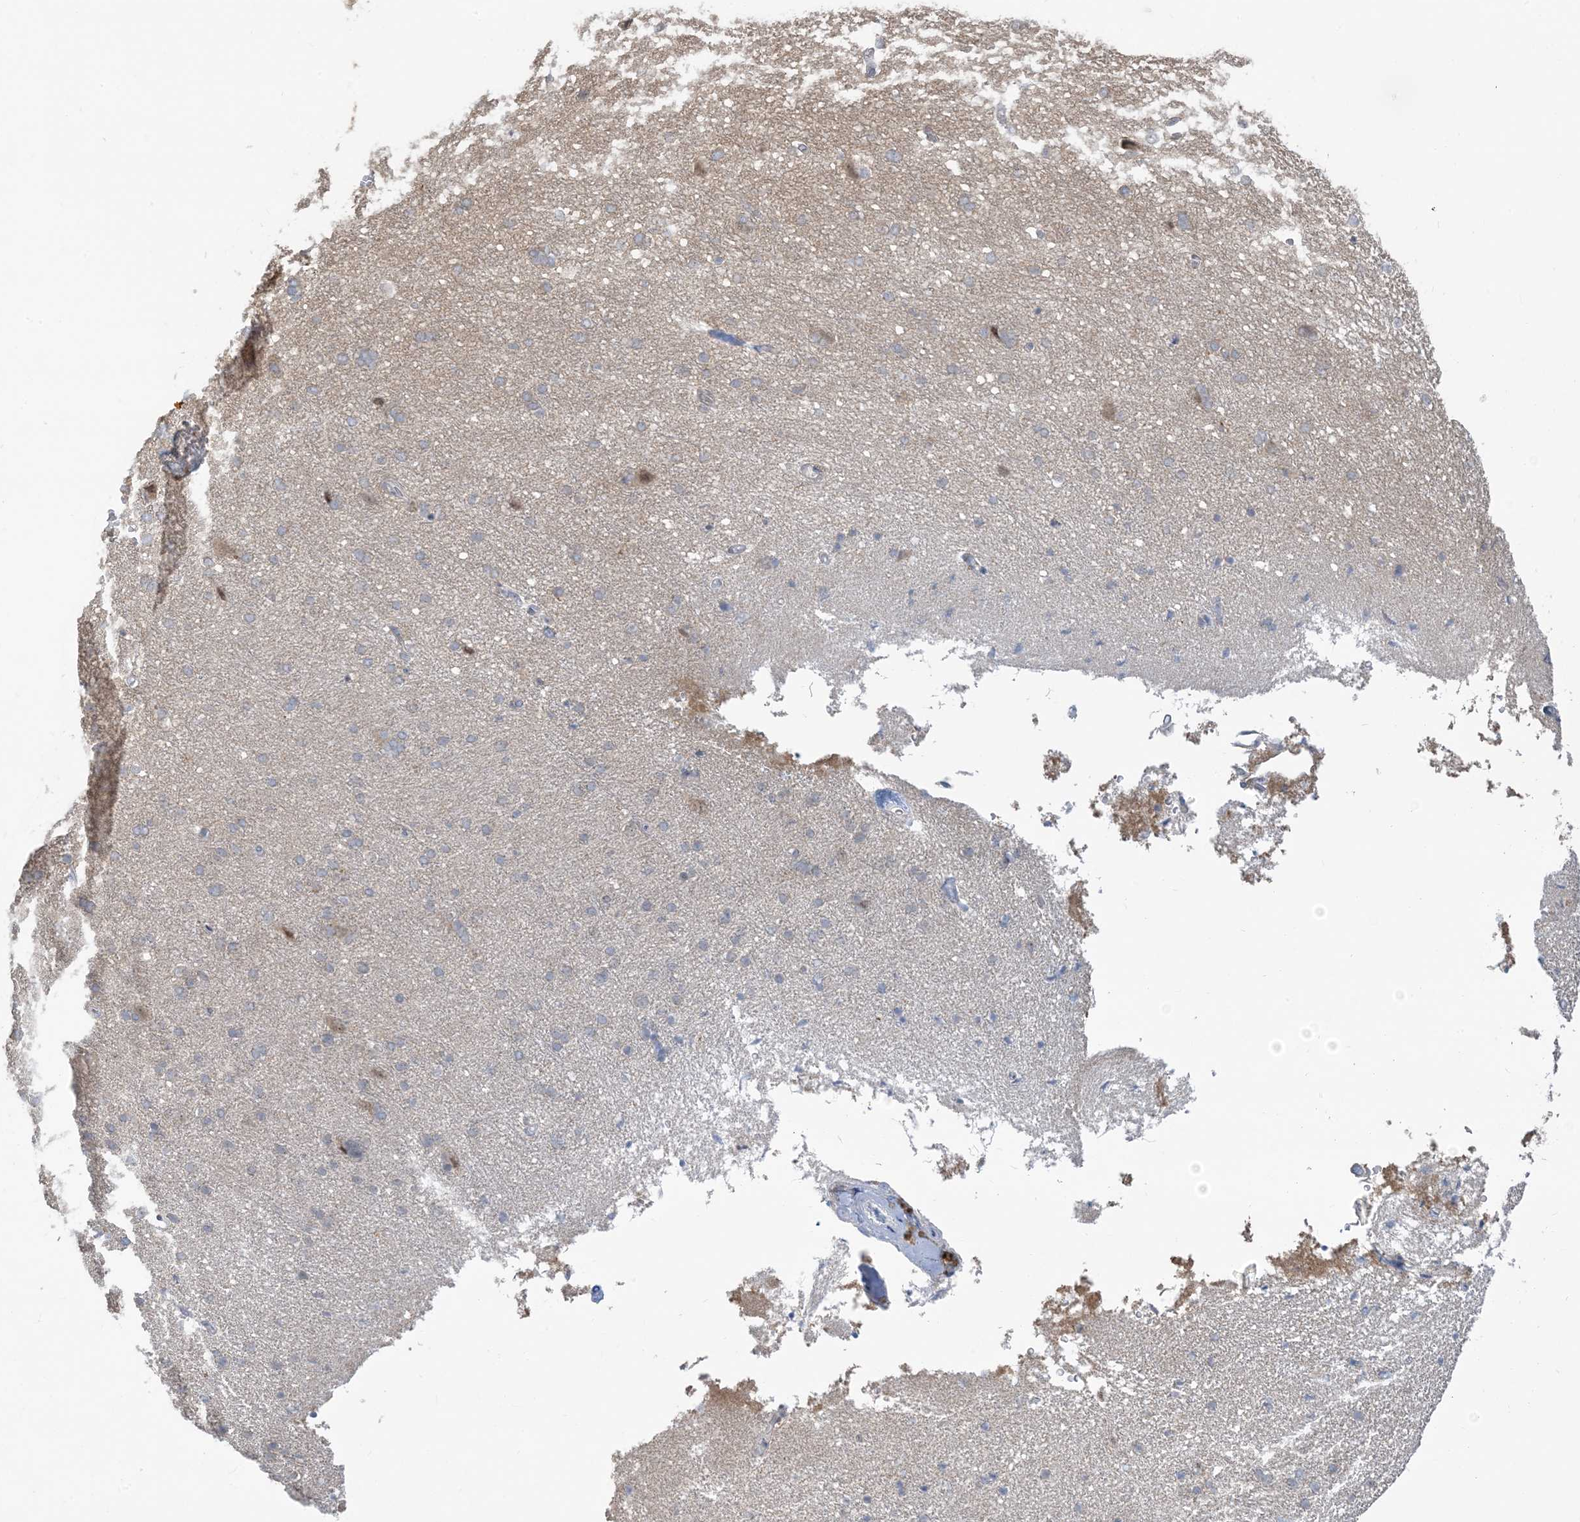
{"staining": {"intensity": "negative", "quantity": "none", "location": "none"}, "tissue": "cerebral cortex", "cell_type": "Endothelial cells", "image_type": "normal", "snomed": [{"axis": "morphology", "description": "Normal tissue, NOS"}, {"axis": "topography", "description": "Cerebral cortex"}], "caption": "Micrograph shows no protein staining in endothelial cells of benign cerebral cortex. (DAB (3,3'-diaminobenzidine) immunohistochemistry with hematoxylin counter stain).", "gene": "PRRT3", "patient": {"sex": "male", "age": 62}}